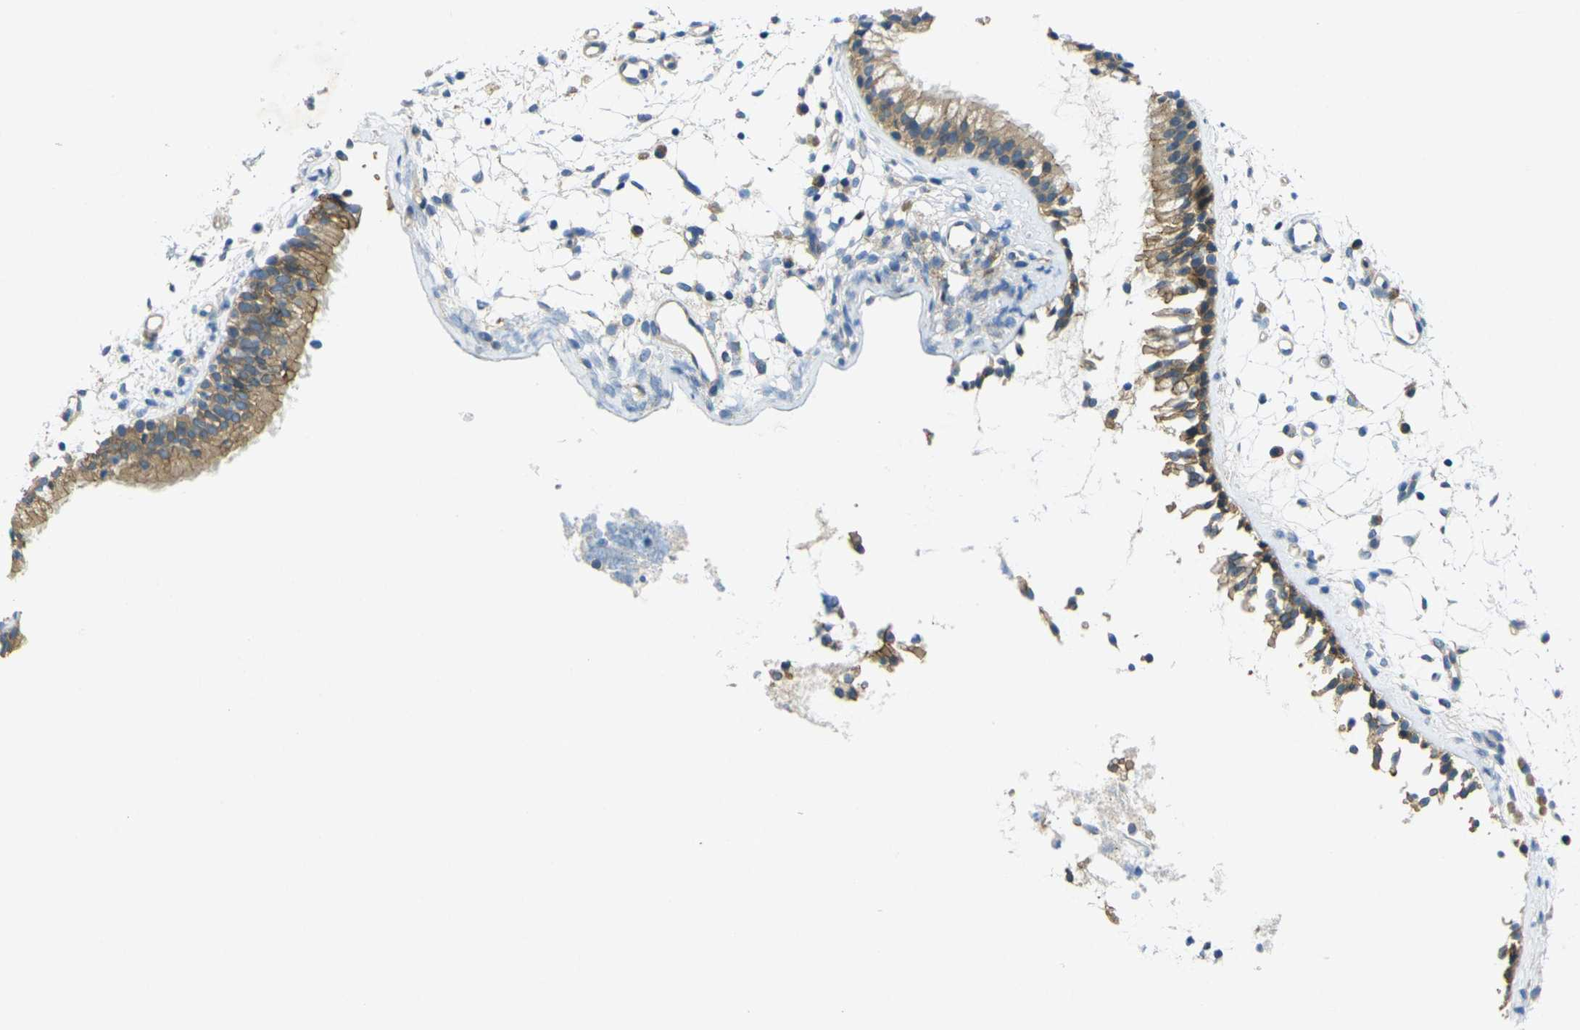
{"staining": {"intensity": "moderate", "quantity": ">75%", "location": "cytoplasmic/membranous"}, "tissue": "nasopharynx", "cell_type": "Respiratory epithelial cells", "image_type": "normal", "snomed": [{"axis": "morphology", "description": "Normal tissue, NOS"}, {"axis": "topography", "description": "Nasopharynx"}], "caption": "Nasopharynx was stained to show a protein in brown. There is medium levels of moderate cytoplasmic/membranous positivity in approximately >75% of respiratory epithelial cells. The staining was performed using DAB (3,3'-diaminobenzidine), with brown indicating positive protein expression. Nuclei are stained blue with hematoxylin.", "gene": "RHBDD1", "patient": {"sex": "male", "age": 21}}